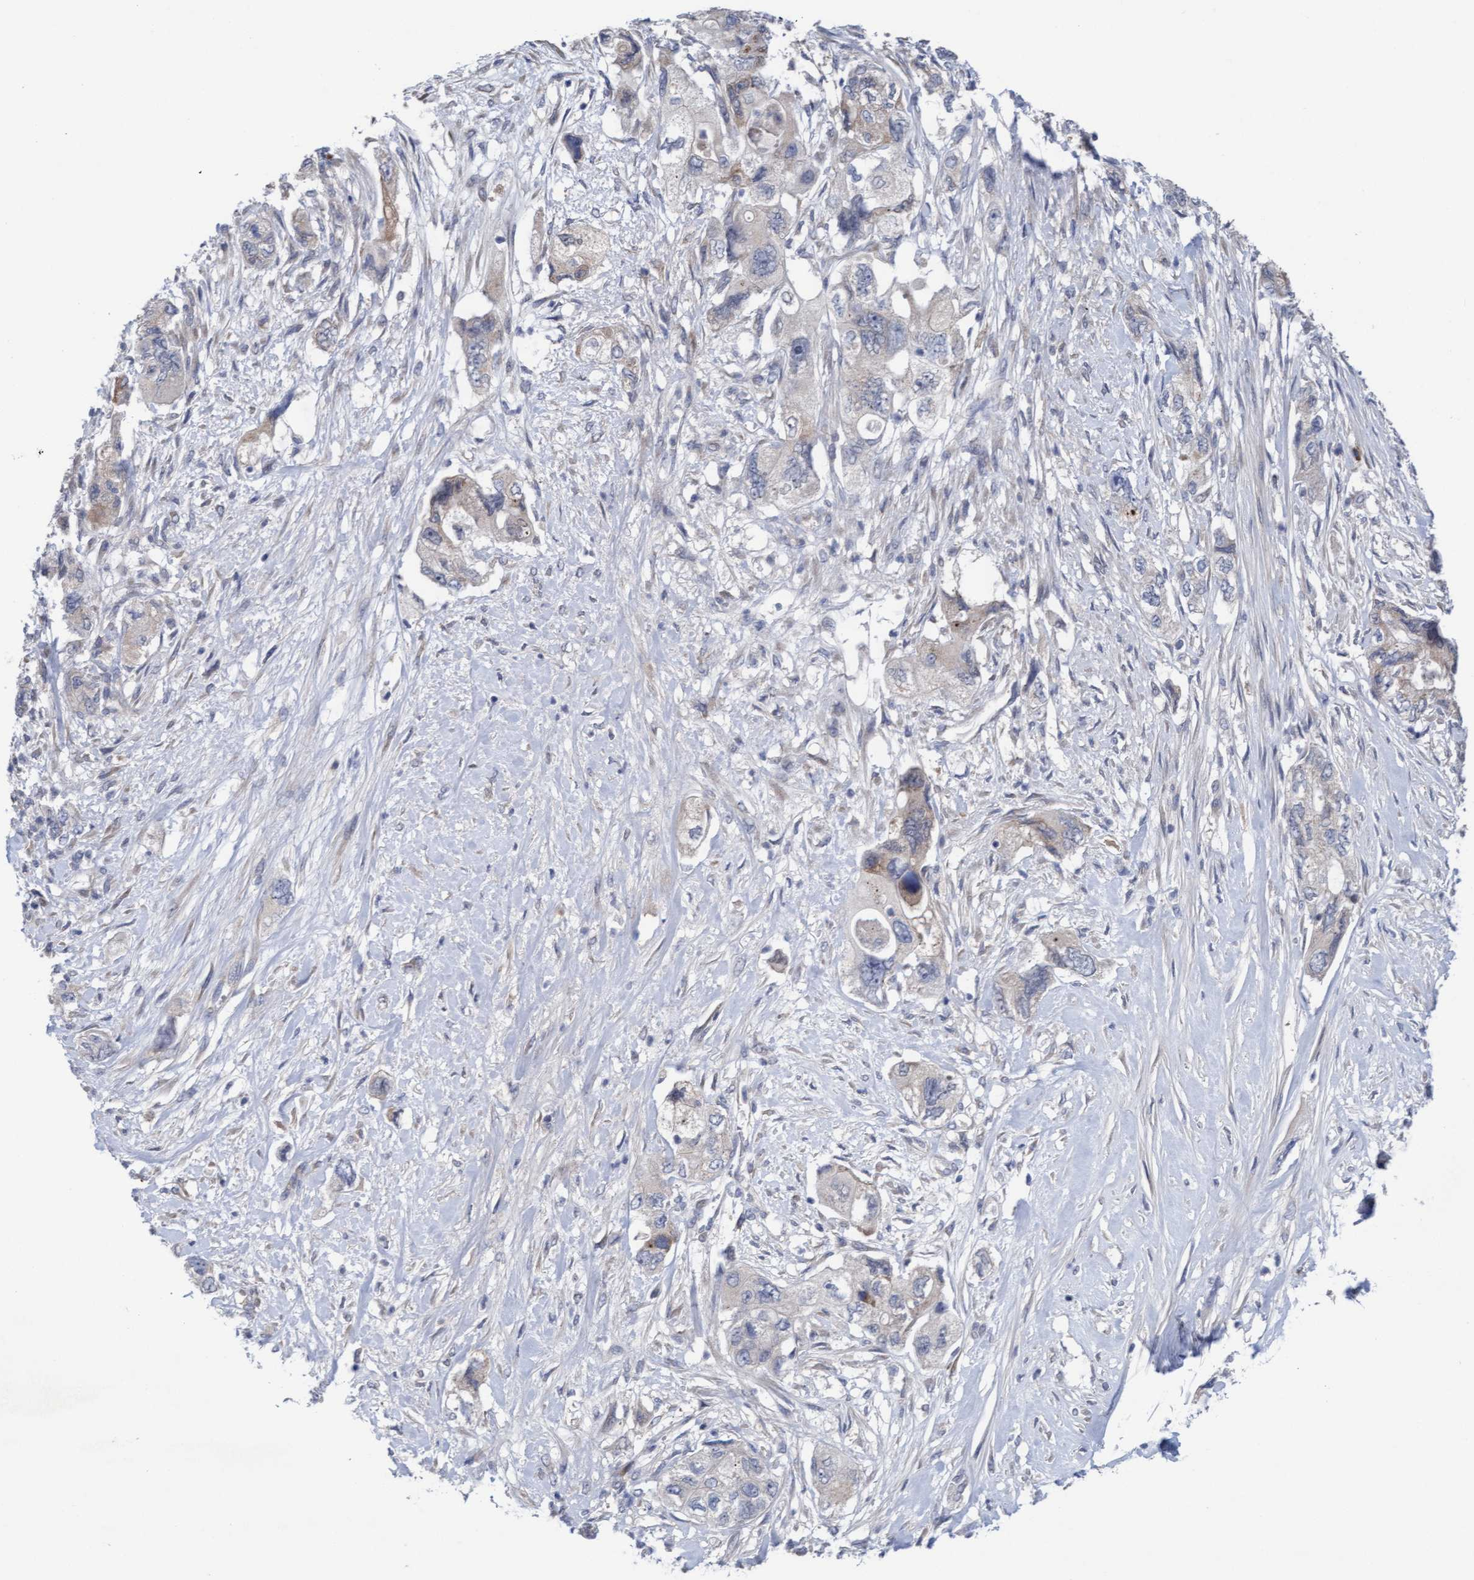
{"staining": {"intensity": "moderate", "quantity": "25%-75%", "location": "cytoplasmic/membranous"}, "tissue": "pancreatic cancer", "cell_type": "Tumor cells", "image_type": "cancer", "snomed": [{"axis": "morphology", "description": "Adenocarcinoma, NOS"}, {"axis": "topography", "description": "Pancreas"}], "caption": "Immunohistochemistry (IHC) staining of adenocarcinoma (pancreatic), which displays medium levels of moderate cytoplasmic/membranous expression in about 25%-75% of tumor cells indicating moderate cytoplasmic/membranous protein expression. The staining was performed using DAB (brown) for protein detection and nuclei were counterstained in hematoxylin (blue).", "gene": "PLCD1", "patient": {"sex": "female", "age": 73}}